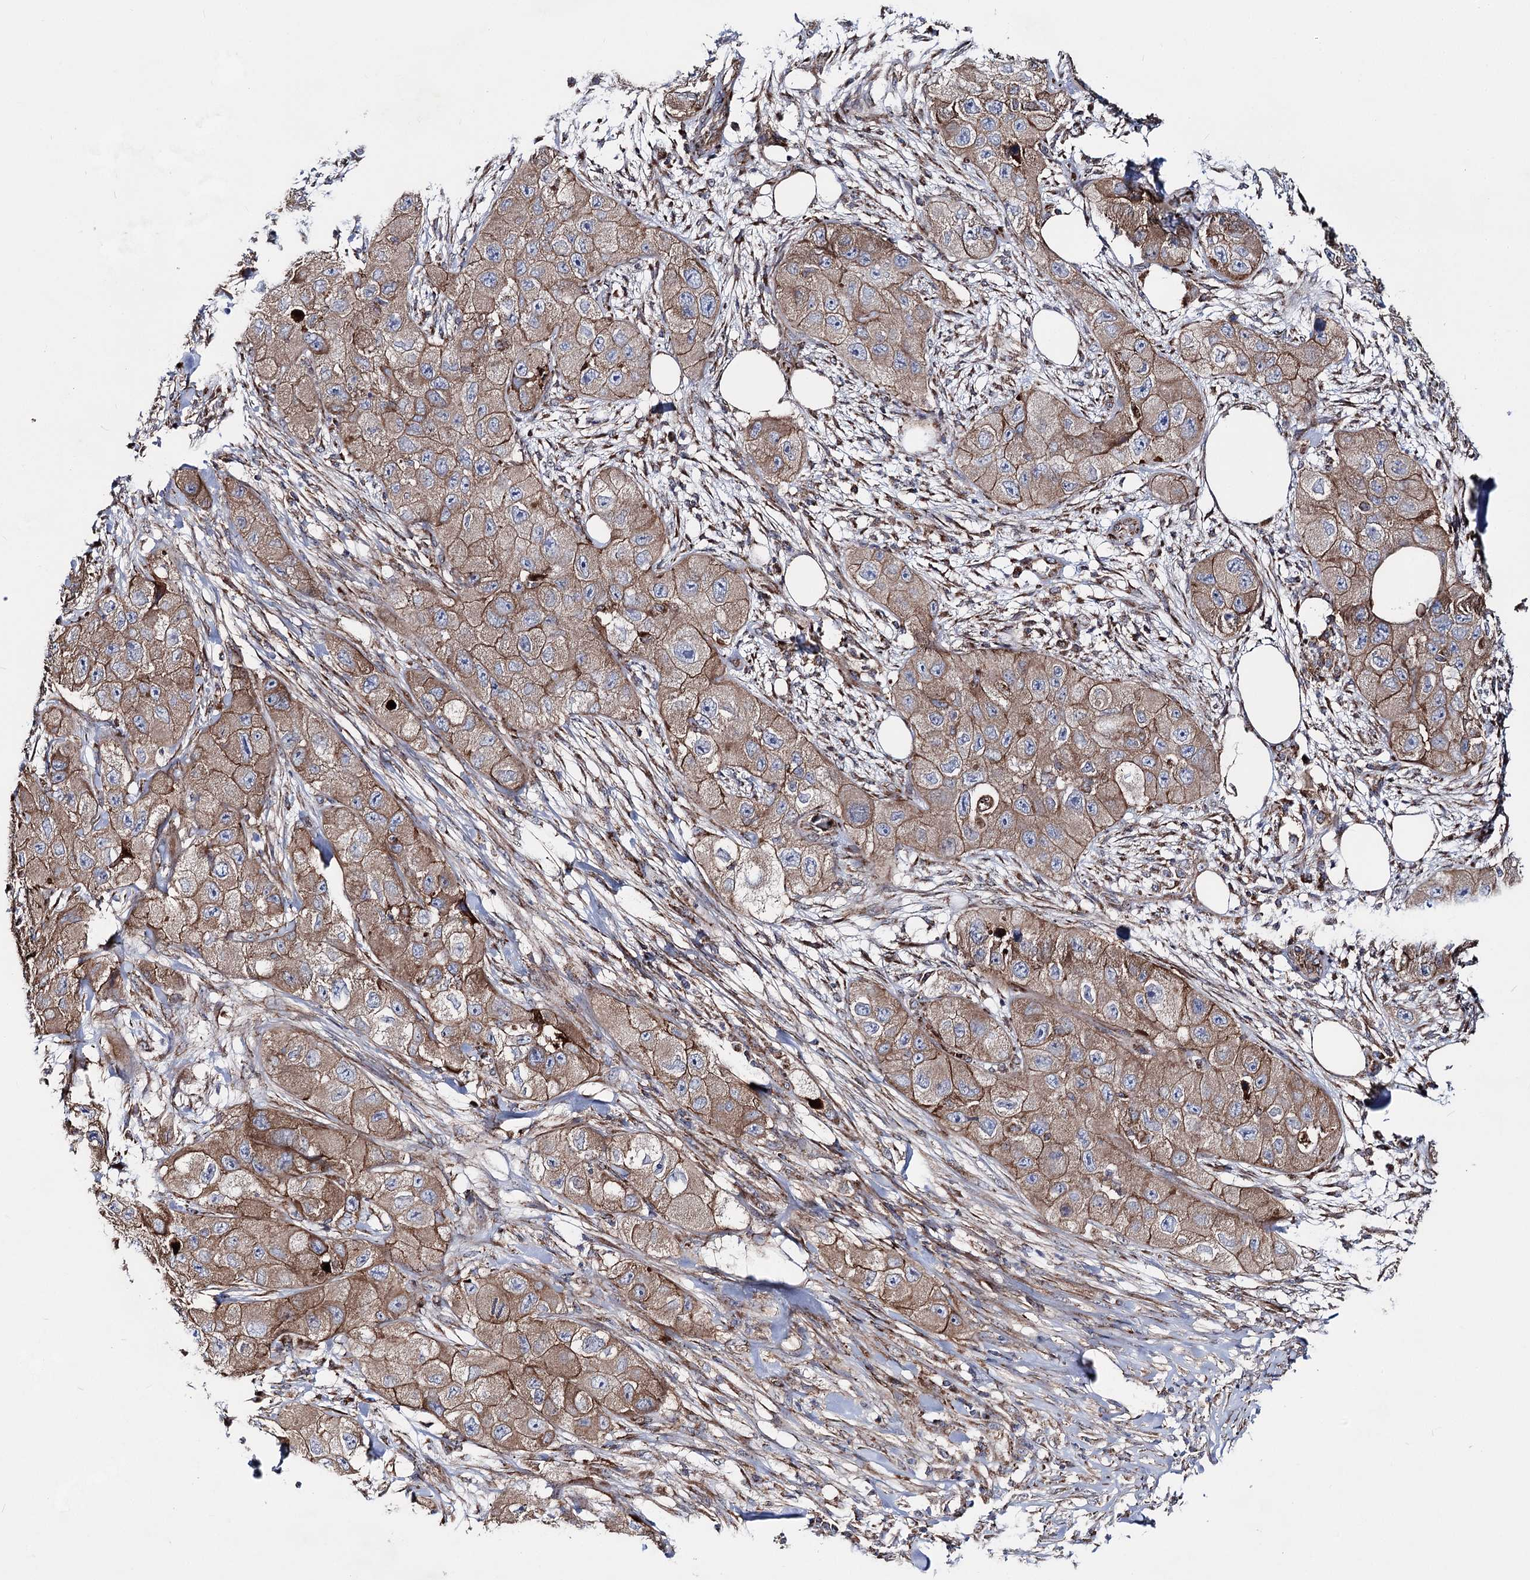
{"staining": {"intensity": "moderate", "quantity": ">75%", "location": "cytoplasmic/membranous"}, "tissue": "skin cancer", "cell_type": "Tumor cells", "image_type": "cancer", "snomed": [{"axis": "morphology", "description": "Squamous cell carcinoma, NOS"}, {"axis": "topography", "description": "Skin"}, {"axis": "topography", "description": "Subcutis"}], "caption": "Protein staining displays moderate cytoplasmic/membranous expression in about >75% of tumor cells in skin squamous cell carcinoma.", "gene": "MSANTD2", "patient": {"sex": "male", "age": 73}}